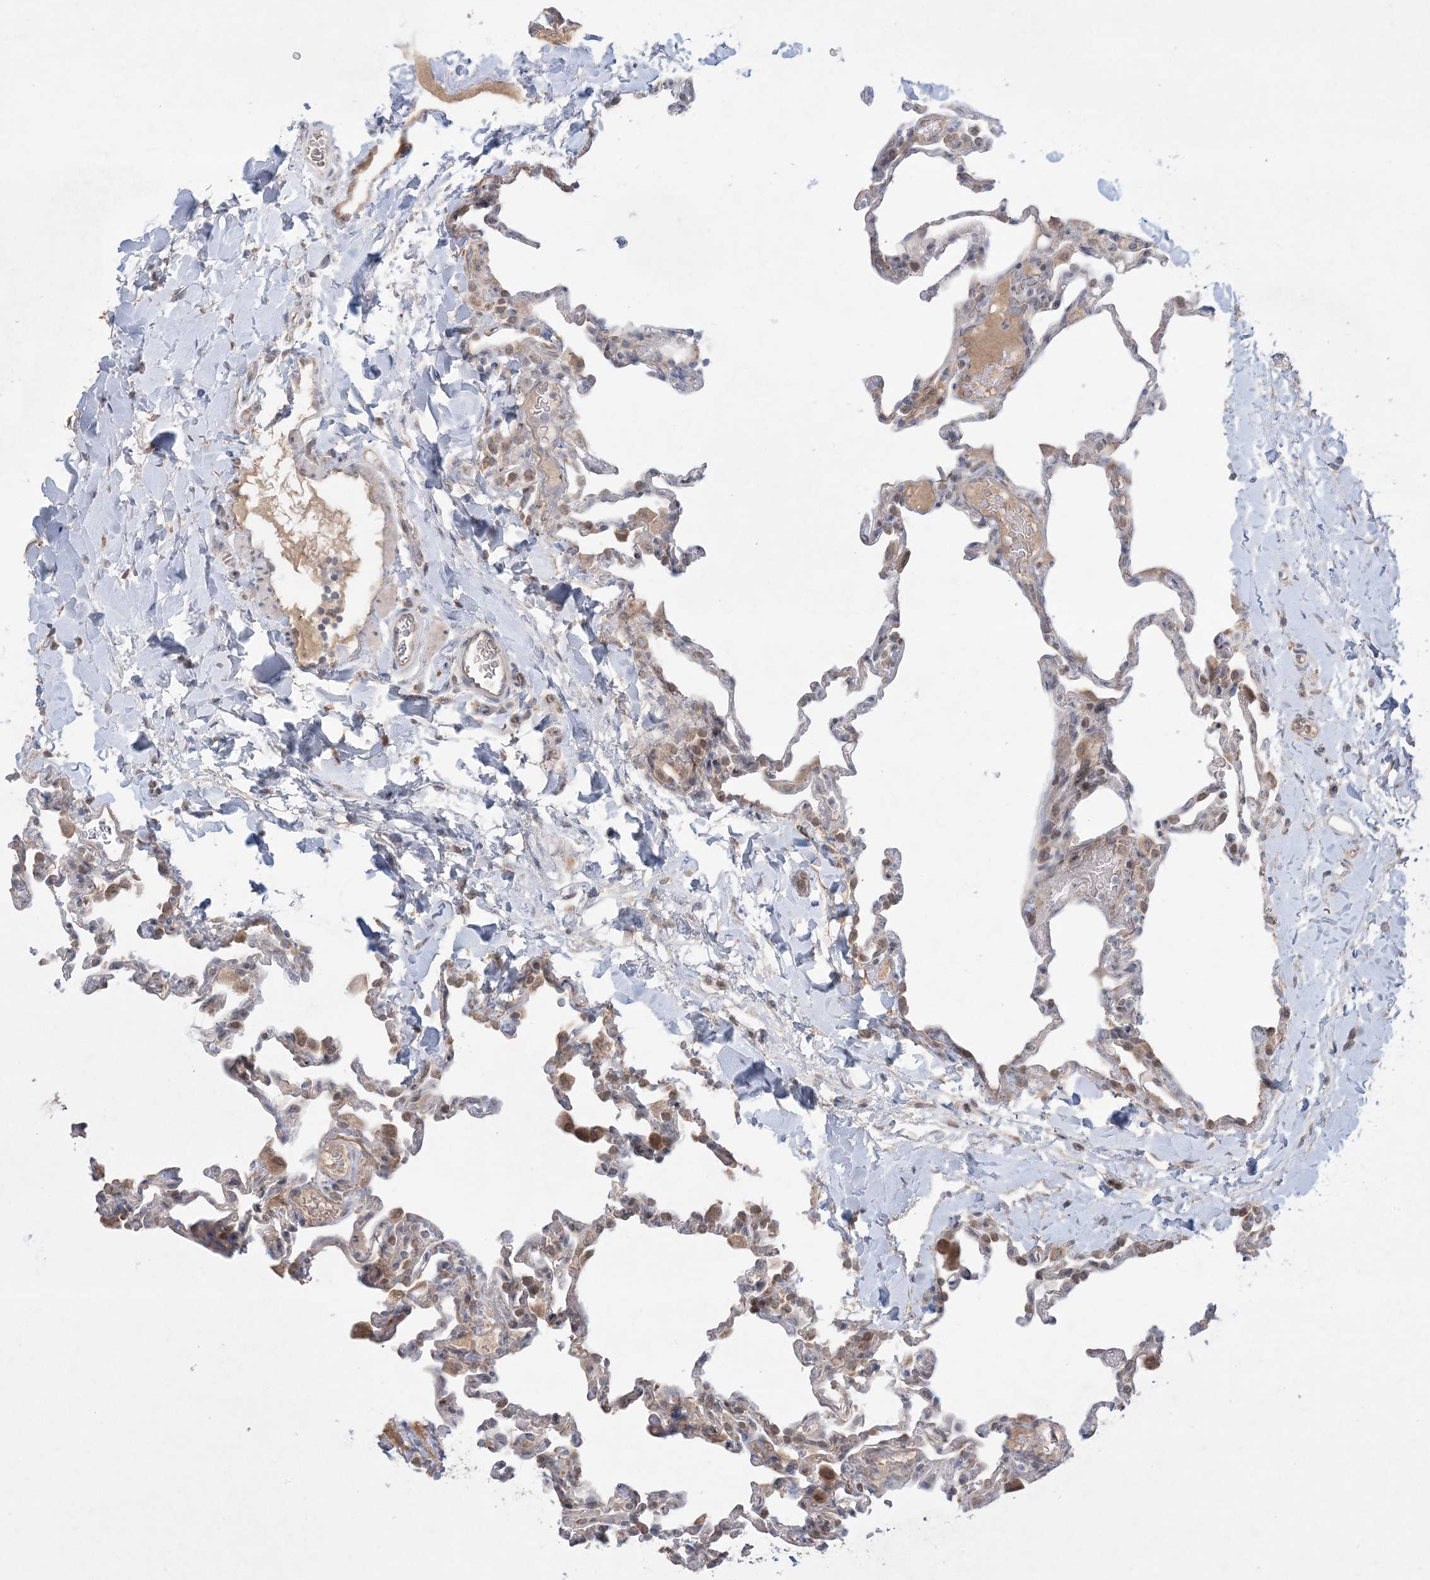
{"staining": {"intensity": "moderate", "quantity": "25%-75%", "location": "cytoplasmic/membranous"}, "tissue": "lung", "cell_type": "Alveolar cells", "image_type": "normal", "snomed": [{"axis": "morphology", "description": "Normal tissue, NOS"}, {"axis": "topography", "description": "Lung"}], "caption": "Immunohistochemical staining of benign human lung displays moderate cytoplasmic/membranous protein staining in about 25%-75% of alveolar cells.", "gene": "MMGT1", "patient": {"sex": "male", "age": 20}}